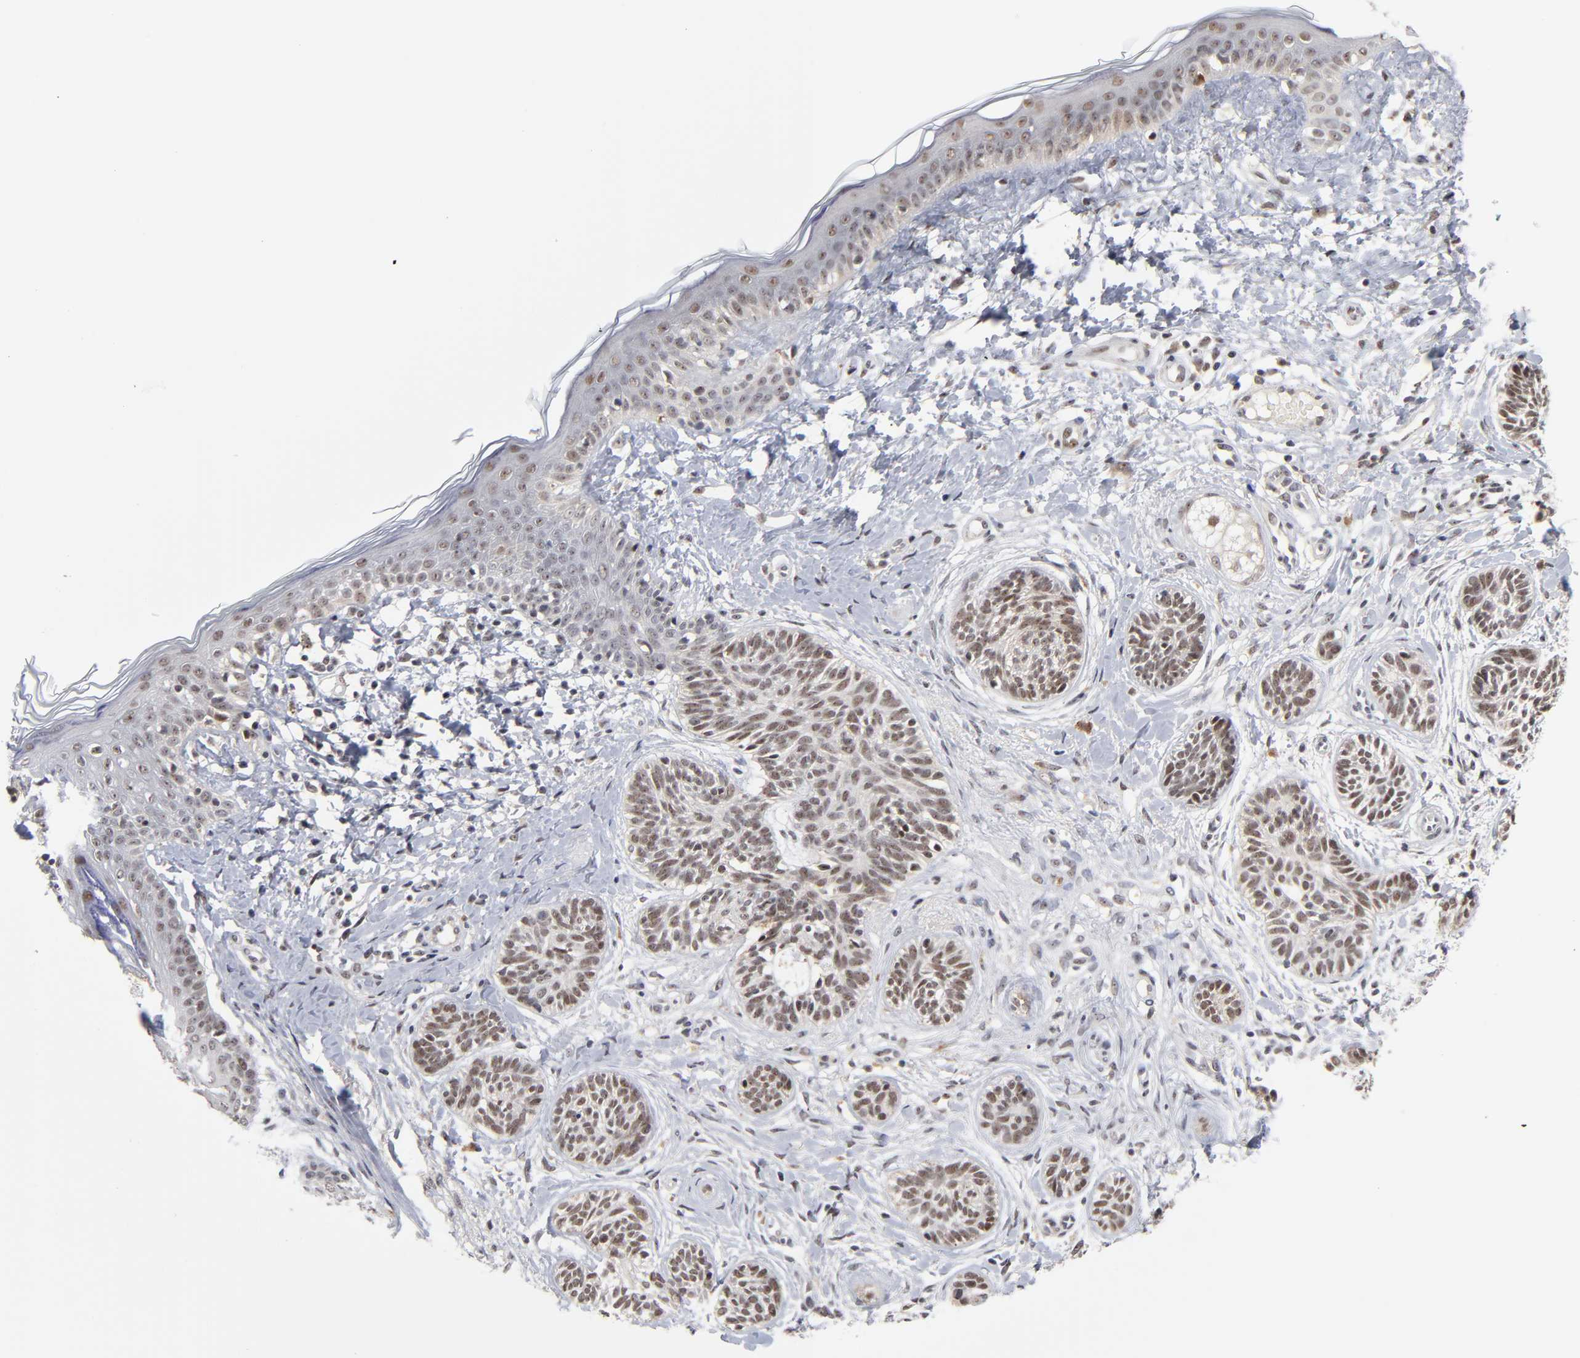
{"staining": {"intensity": "weak", "quantity": ">75%", "location": "nuclear"}, "tissue": "skin cancer", "cell_type": "Tumor cells", "image_type": "cancer", "snomed": [{"axis": "morphology", "description": "Normal tissue, NOS"}, {"axis": "morphology", "description": "Basal cell carcinoma"}, {"axis": "topography", "description": "Skin"}], "caption": "Weak nuclear positivity is identified in approximately >75% of tumor cells in skin cancer.", "gene": "ZNF419", "patient": {"sex": "male", "age": 63}}